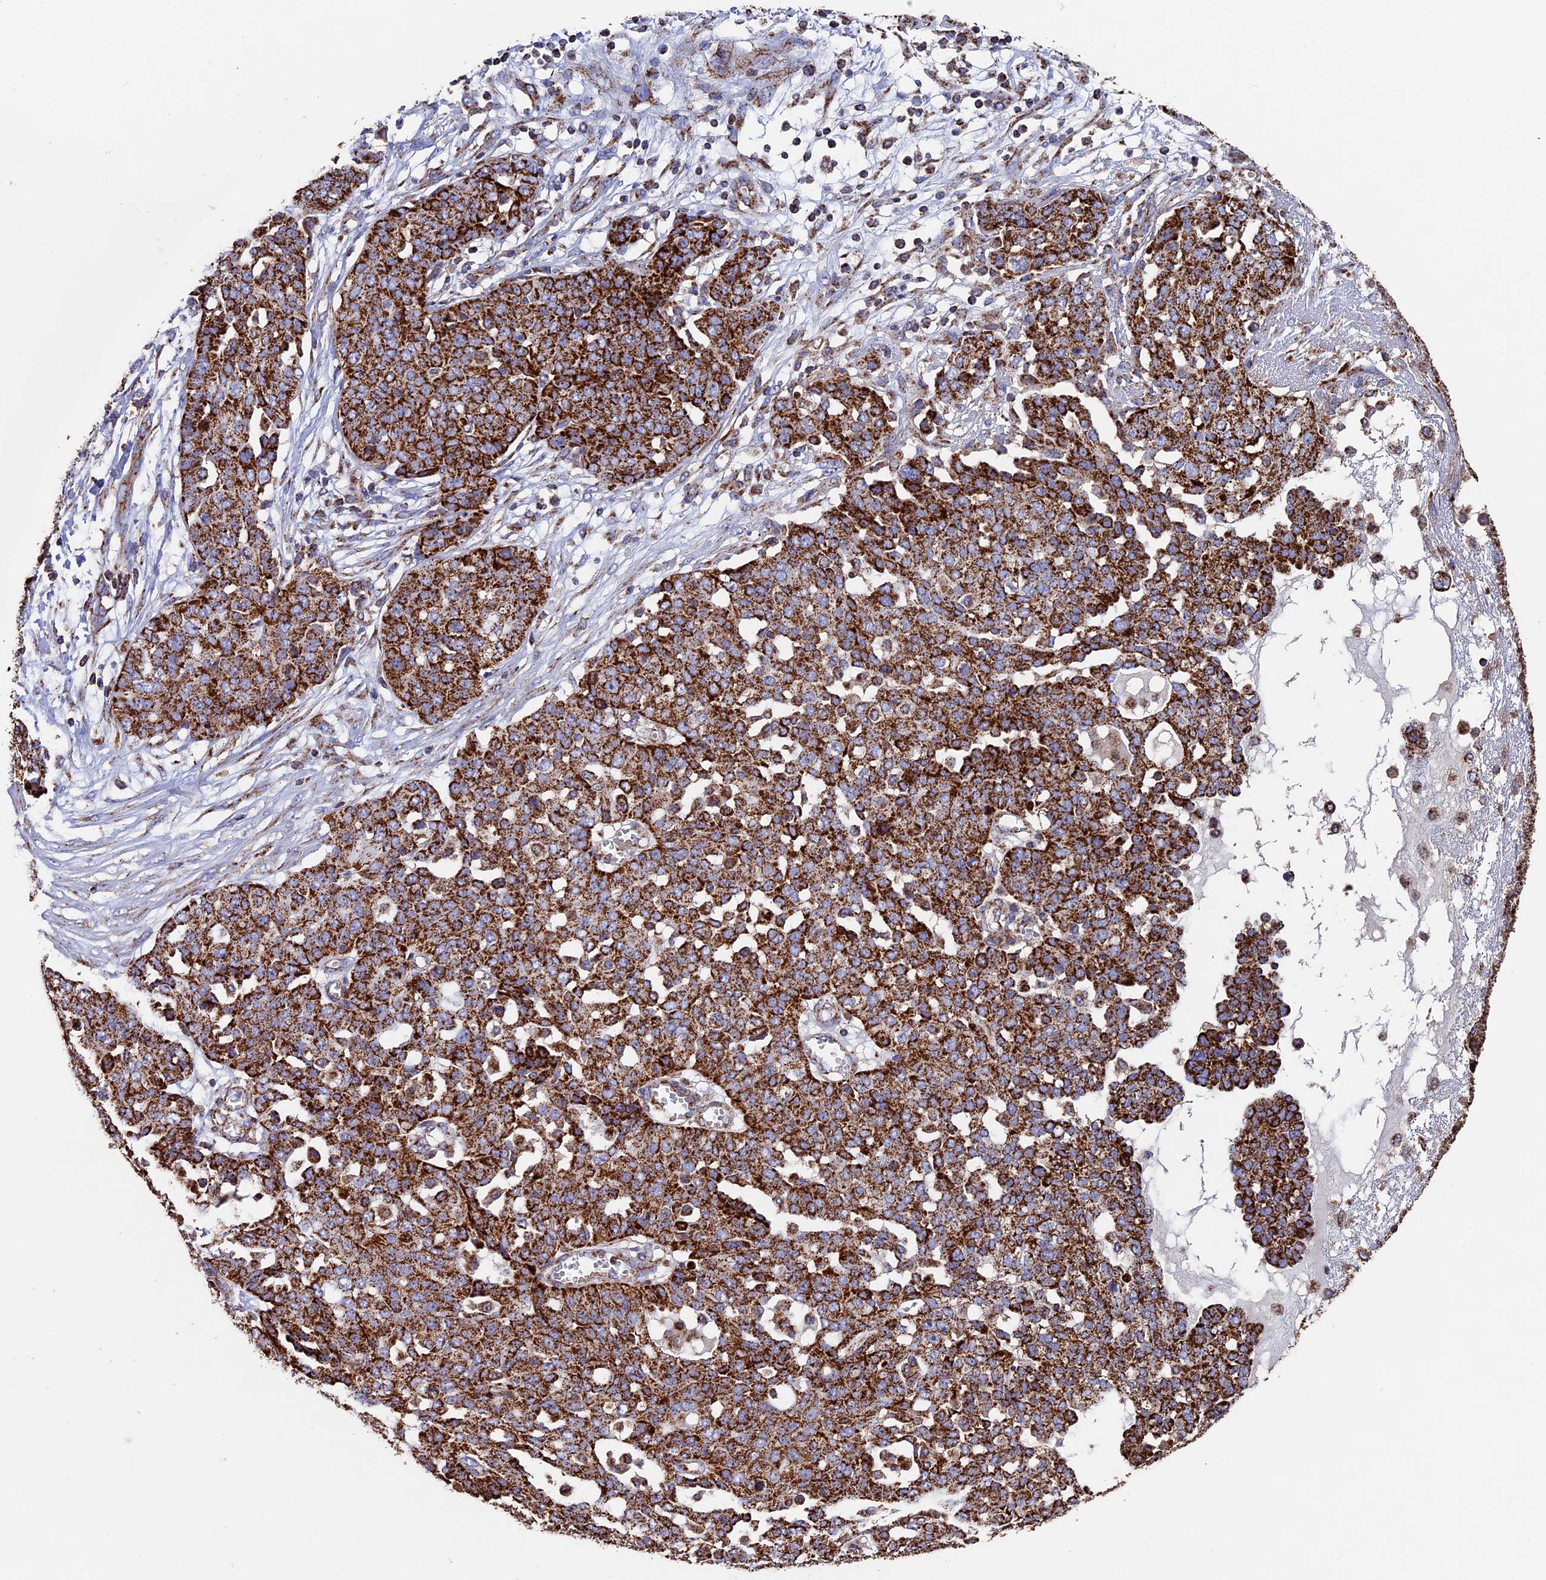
{"staining": {"intensity": "strong", "quantity": ">75%", "location": "cytoplasmic/membranous"}, "tissue": "ovarian cancer", "cell_type": "Tumor cells", "image_type": "cancer", "snomed": [{"axis": "morphology", "description": "Cystadenocarcinoma, serous, NOS"}, {"axis": "topography", "description": "Soft tissue"}, {"axis": "topography", "description": "Ovary"}], "caption": "An image showing strong cytoplasmic/membranous positivity in about >75% of tumor cells in ovarian cancer (serous cystadenocarcinoma), as visualized by brown immunohistochemical staining.", "gene": "ADAT1", "patient": {"sex": "female", "age": 57}}